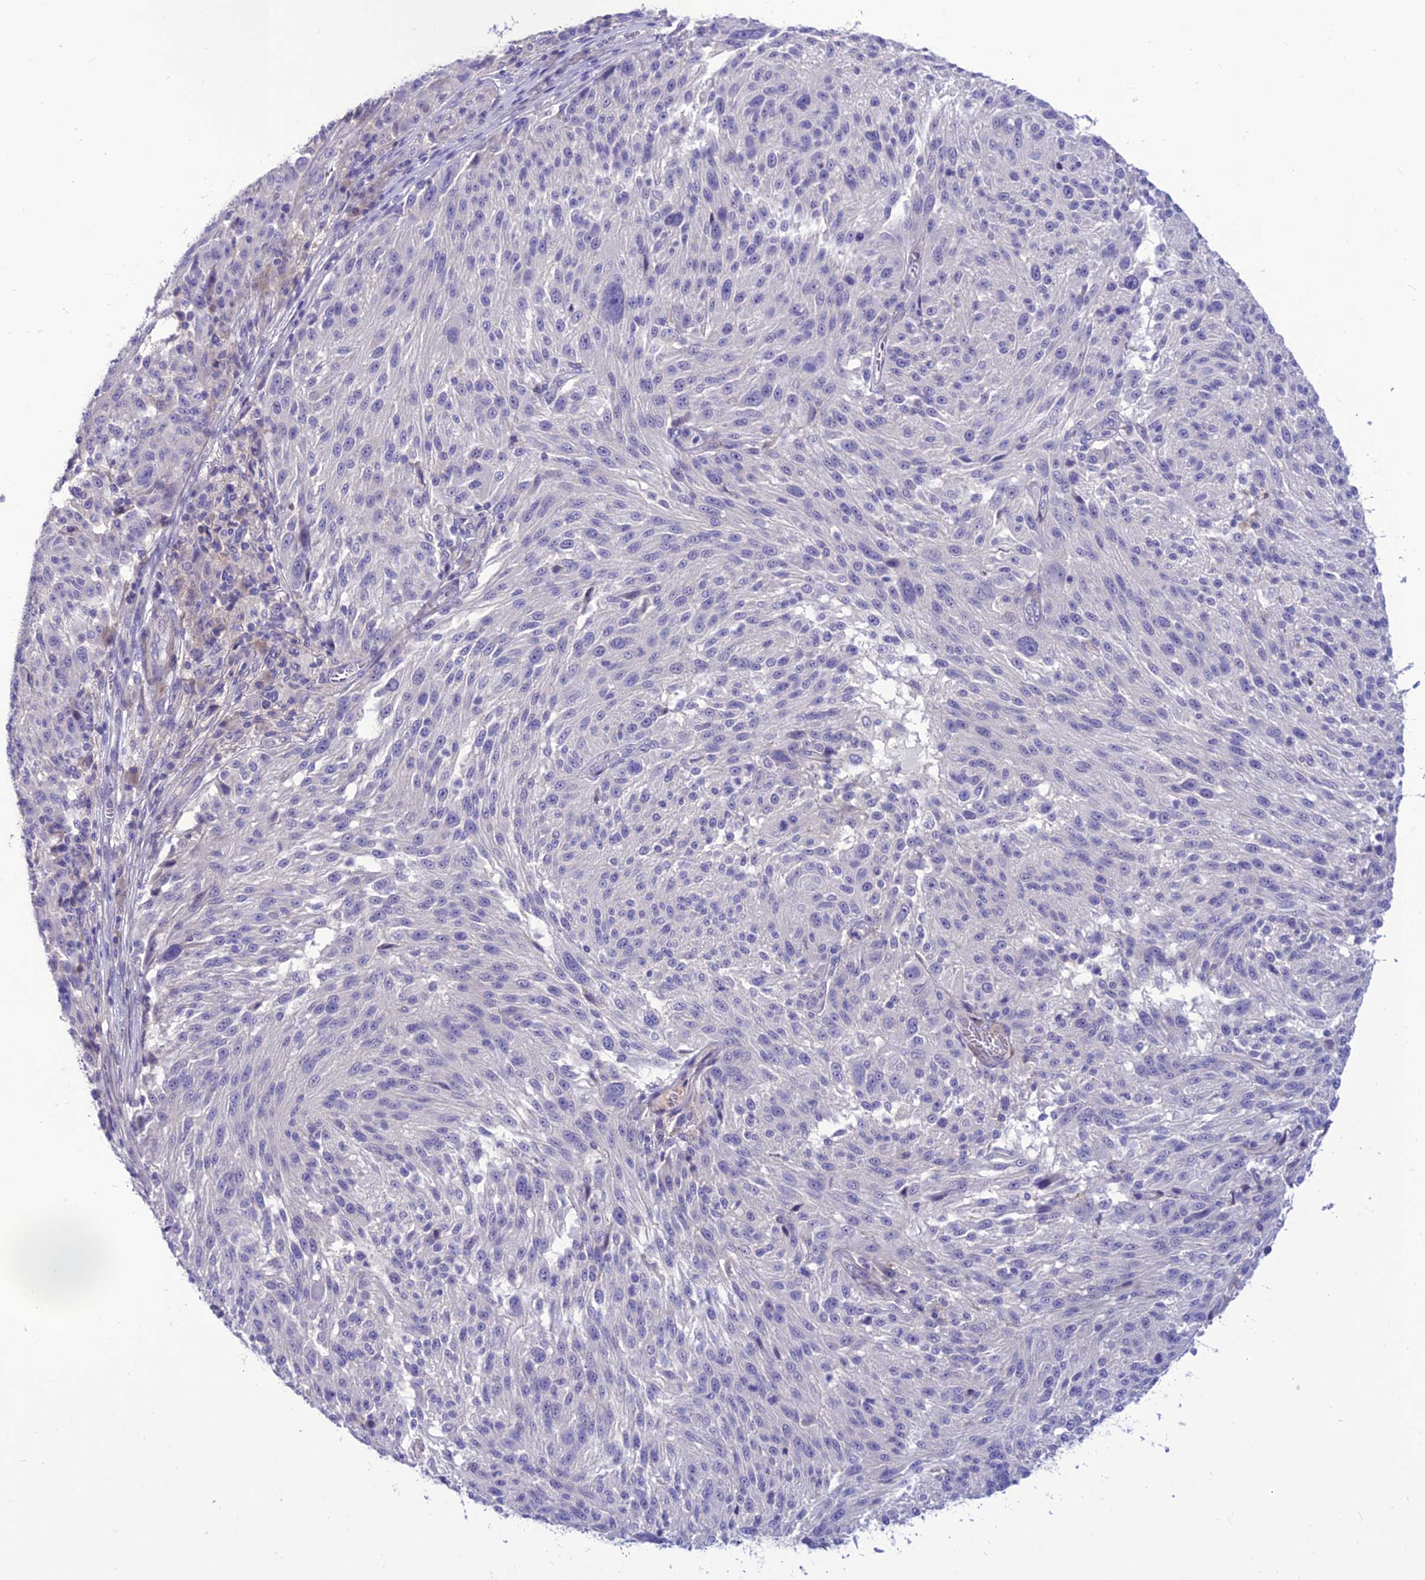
{"staining": {"intensity": "negative", "quantity": "none", "location": "none"}, "tissue": "melanoma", "cell_type": "Tumor cells", "image_type": "cancer", "snomed": [{"axis": "morphology", "description": "Malignant melanoma, NOS"}, {"axis": "topography", "description": "Skin"}], "caption": "The micrograph shows no staining of tumor cells in melanoma. (Stains: DAB (3,3'-diaminobenzidine) immunohistochemistry with hematoxylin counter stain, Microscopy: brightfield microscopy at high magnification).", "gene": "TEKT3", "patient": {"sex": "male", "age": 53}}